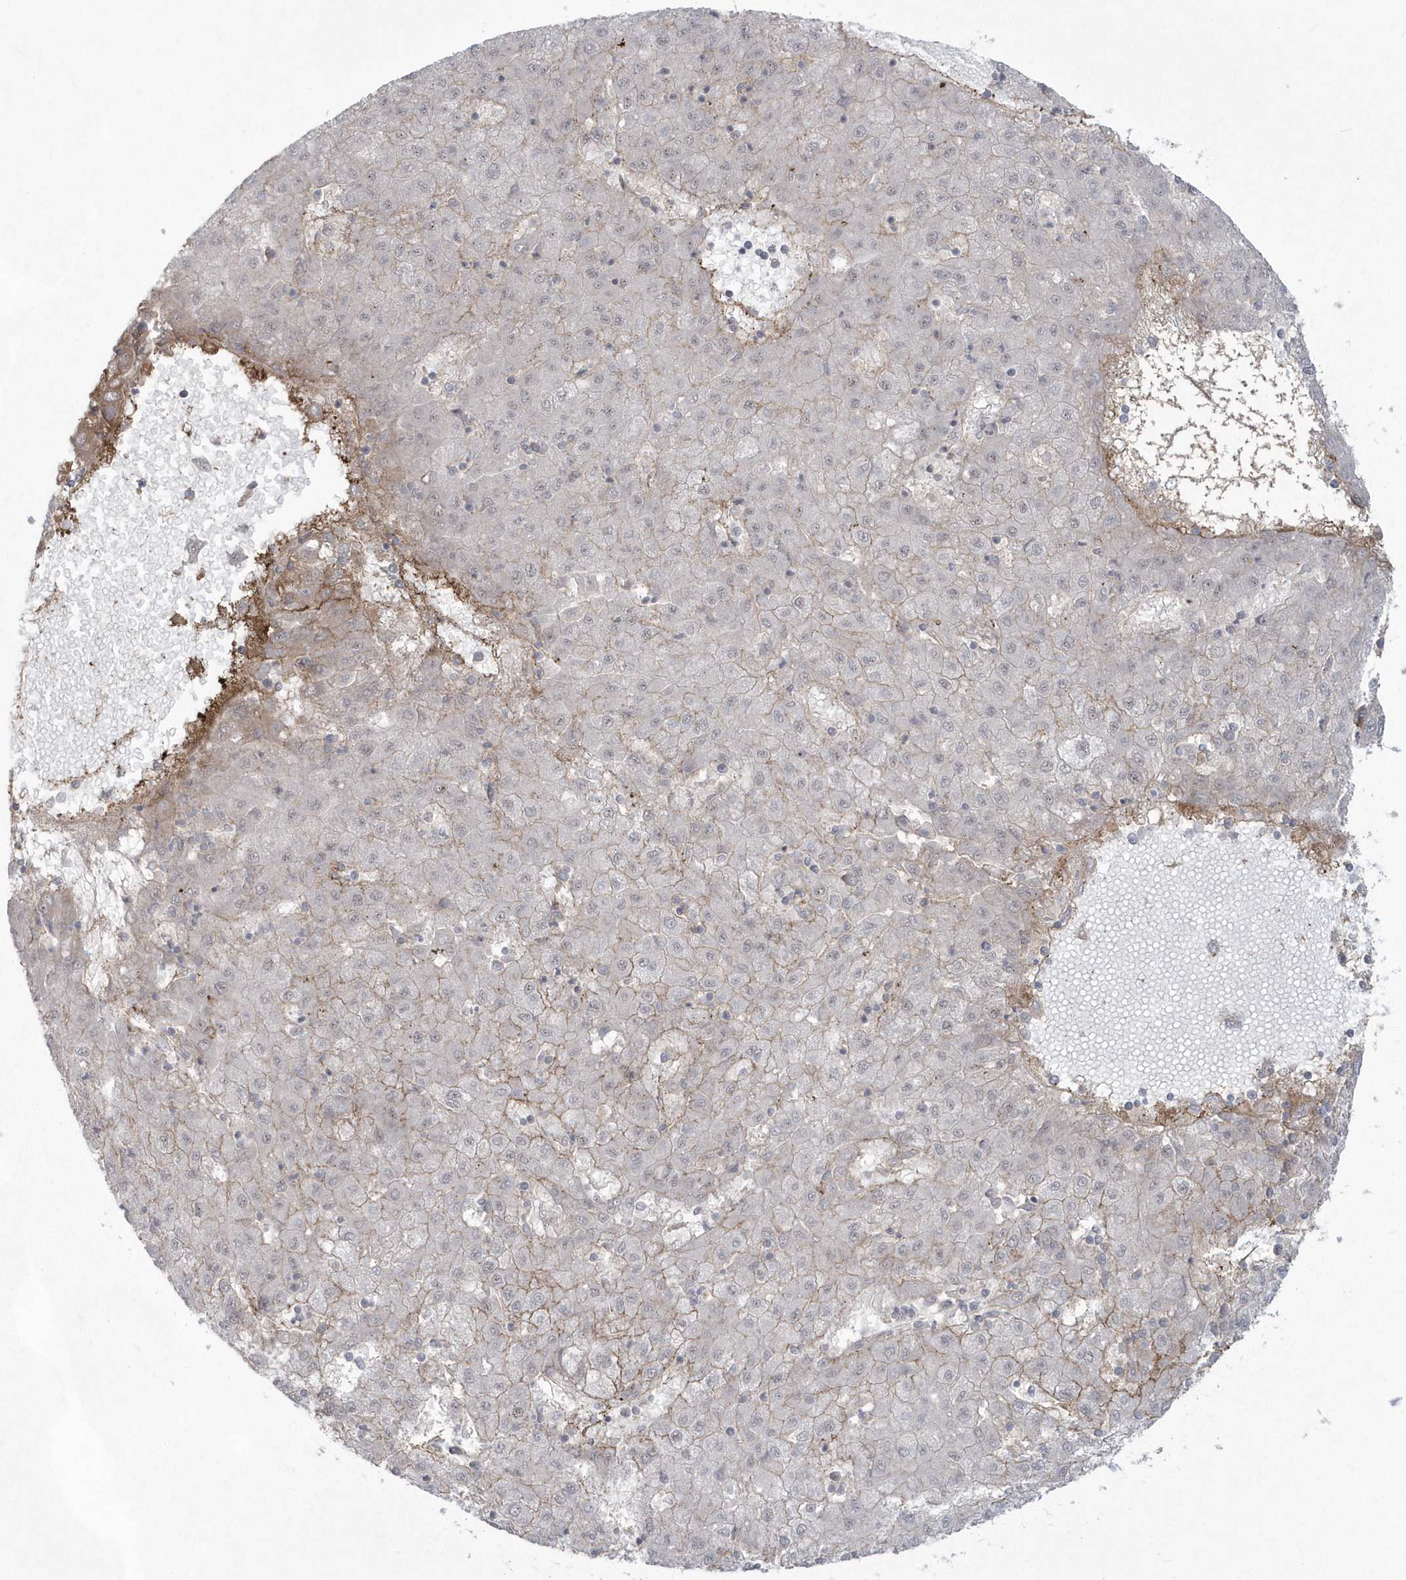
{"staining": {"intensity": "weak", "quantity": "<25%", "location": "cytoplasmic/membranous"}, "tissue": "liver cancer", "cell_type": "Tumor cells", "image_type": "cancer", "snomed": [{"axis": "morphology", "description": "Carcinoma, Hepatocellular, NOS"}, {"axis": "topography", "description": "Liver"}], "caption": "High magnification brightfield microscopy of liver cancer stained with DAB (brown) and counterstained with hematoxylin (blue): tumor cells show no significant staining. (IHC, brightfield microscopy, high magnification).", "gene": "KDM6B", "patient": {"sex": "male", "age": 72}}